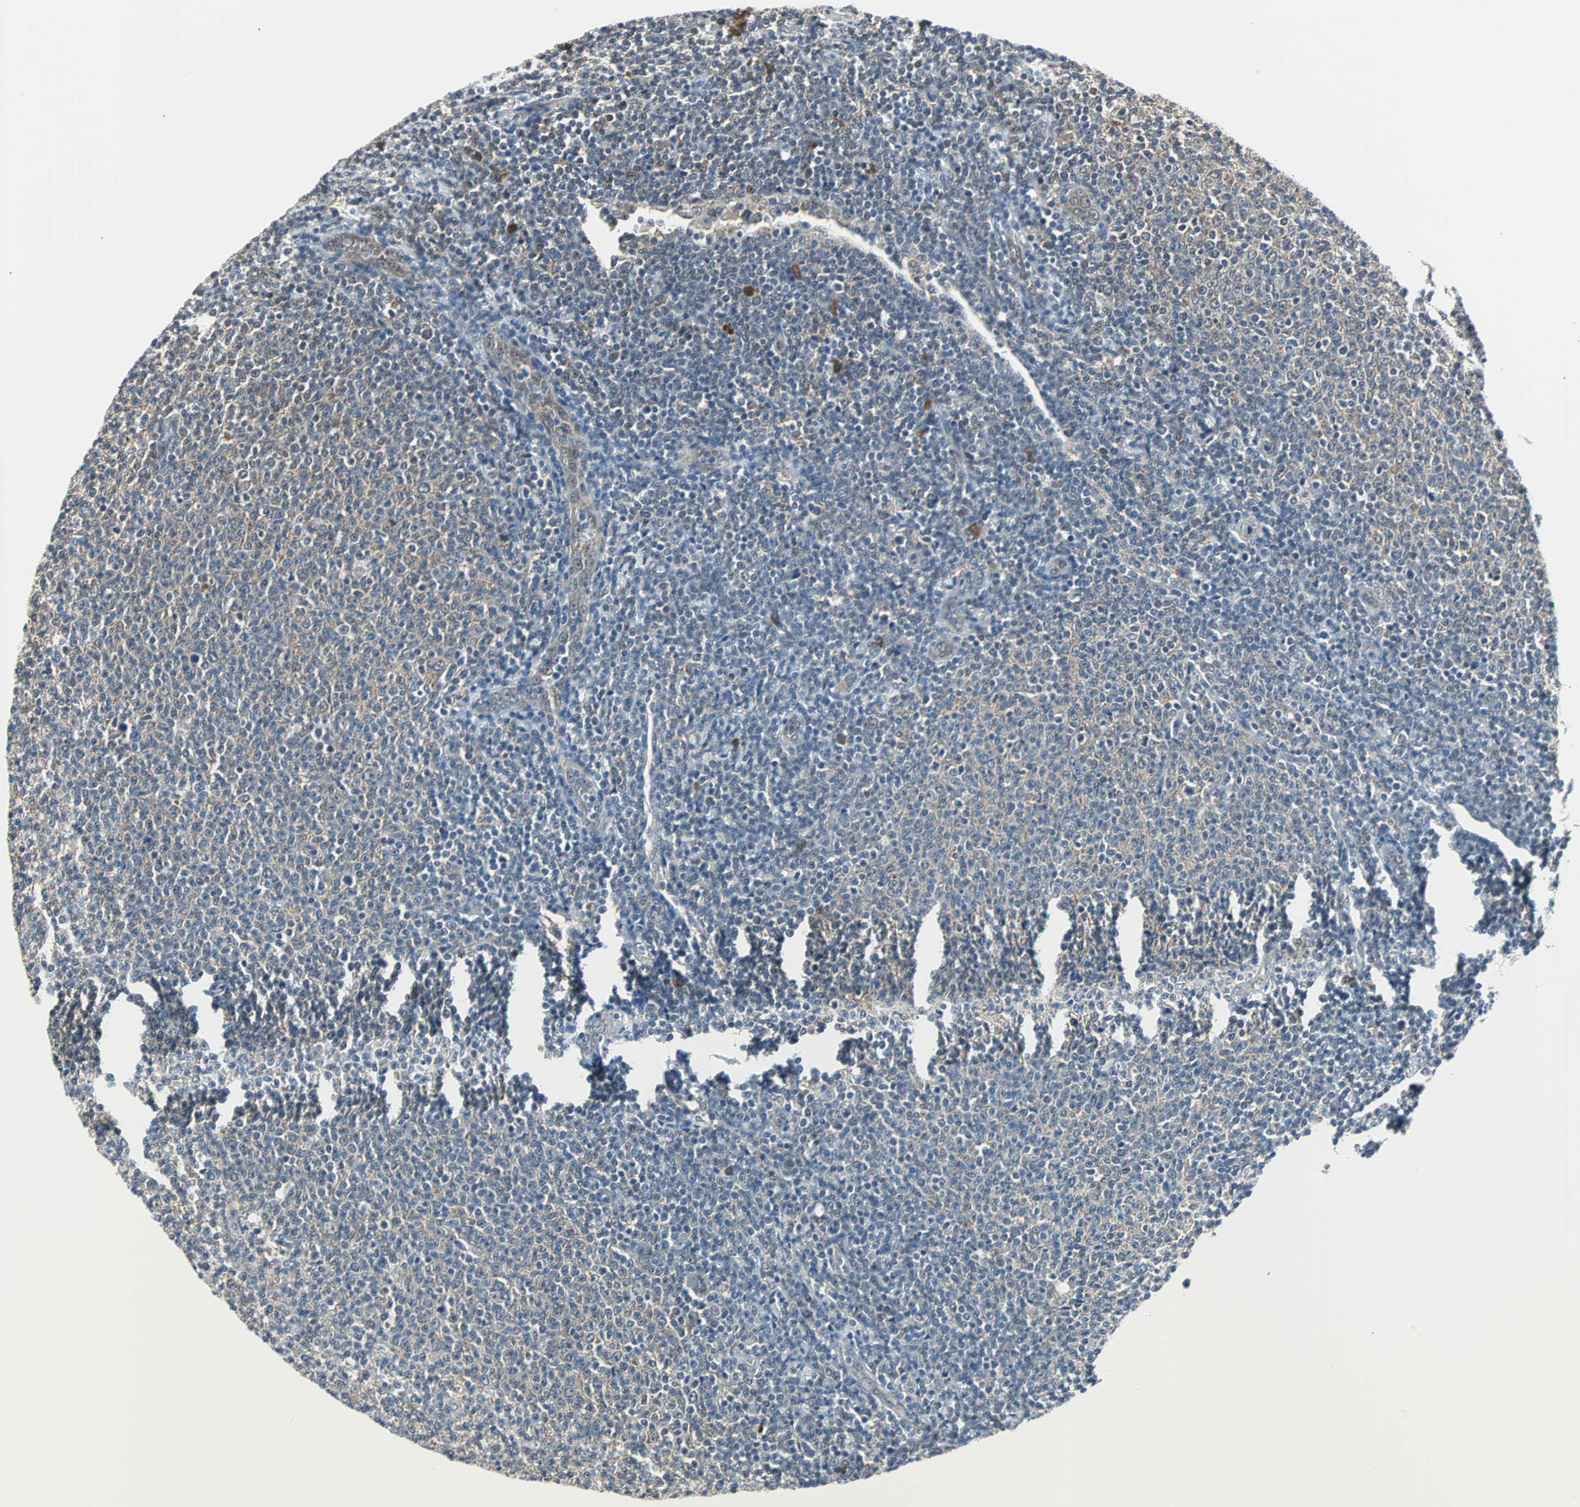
{"staining": {"intensity": "weak", "quantity": "25%-75%", "location": "cytoplasmic/membranous"}, "tissue": "lymphoma", "cell_type": "Tumor cells", "image_type": "cancer", "snomed": [{"axis": "morphology", "description": "Malignant lymphoma, non-Hodgkin's type, Low grade"}, {"axis": "topography", "description": "Lymph node"}], "caption": "Human low-grade malignant lymphoma, non-Hodgkin's type stained with a protein marker exhibits weak staining in tumor cells.", "gene": "VCP", "patient": {"sex": "male", "age": 66}}